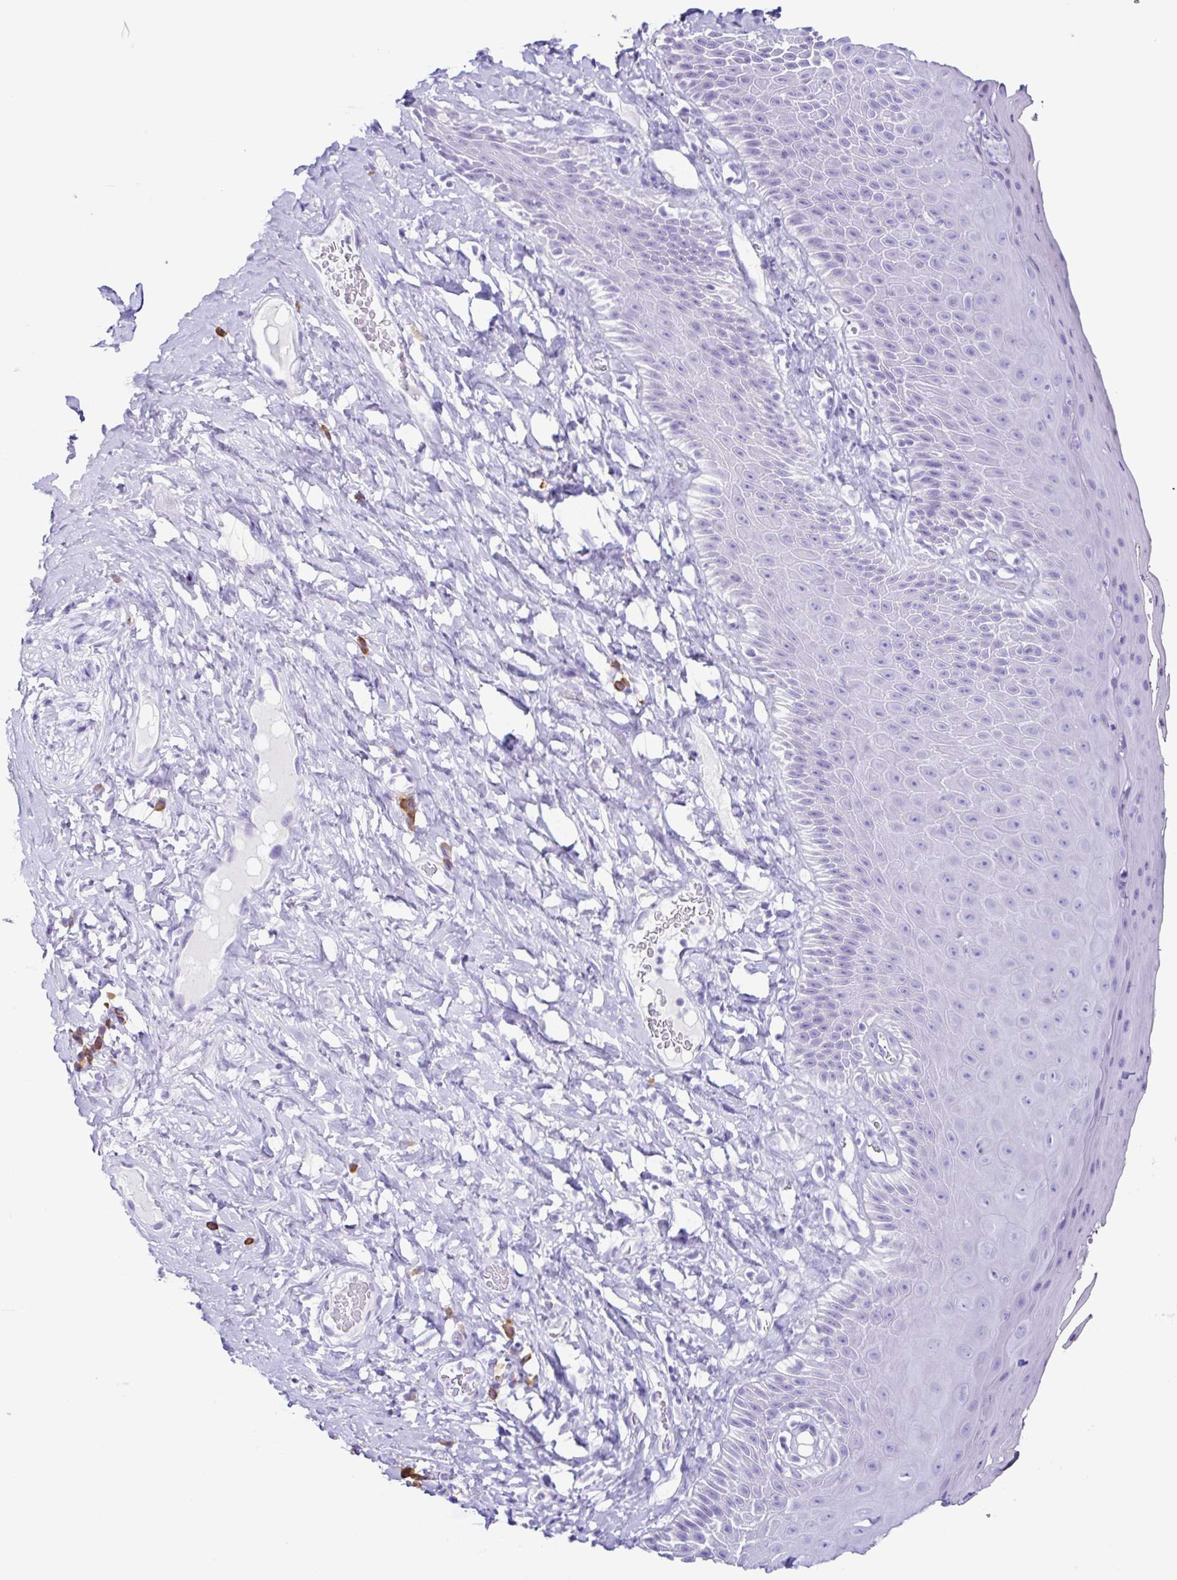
{"staining": {"intensity": "negative", "quantity": "none", "location": "none"}, "tissue": "skin", "cell_type": "Epidermal cells", "image_type": "normal", "snomed": [{"axis": "morphology", "description": "Normal tissue, NOS"}, {"axis": "topography", "description": "Anal"}], "caption": "A high-resolution histopathology image shows immunohistochemistry (IHC) staining of benign skin, which reveals no significant staining in epidermal cells.", "gene": "PIGF", "patient": {"sex": "male", "age": 78}}